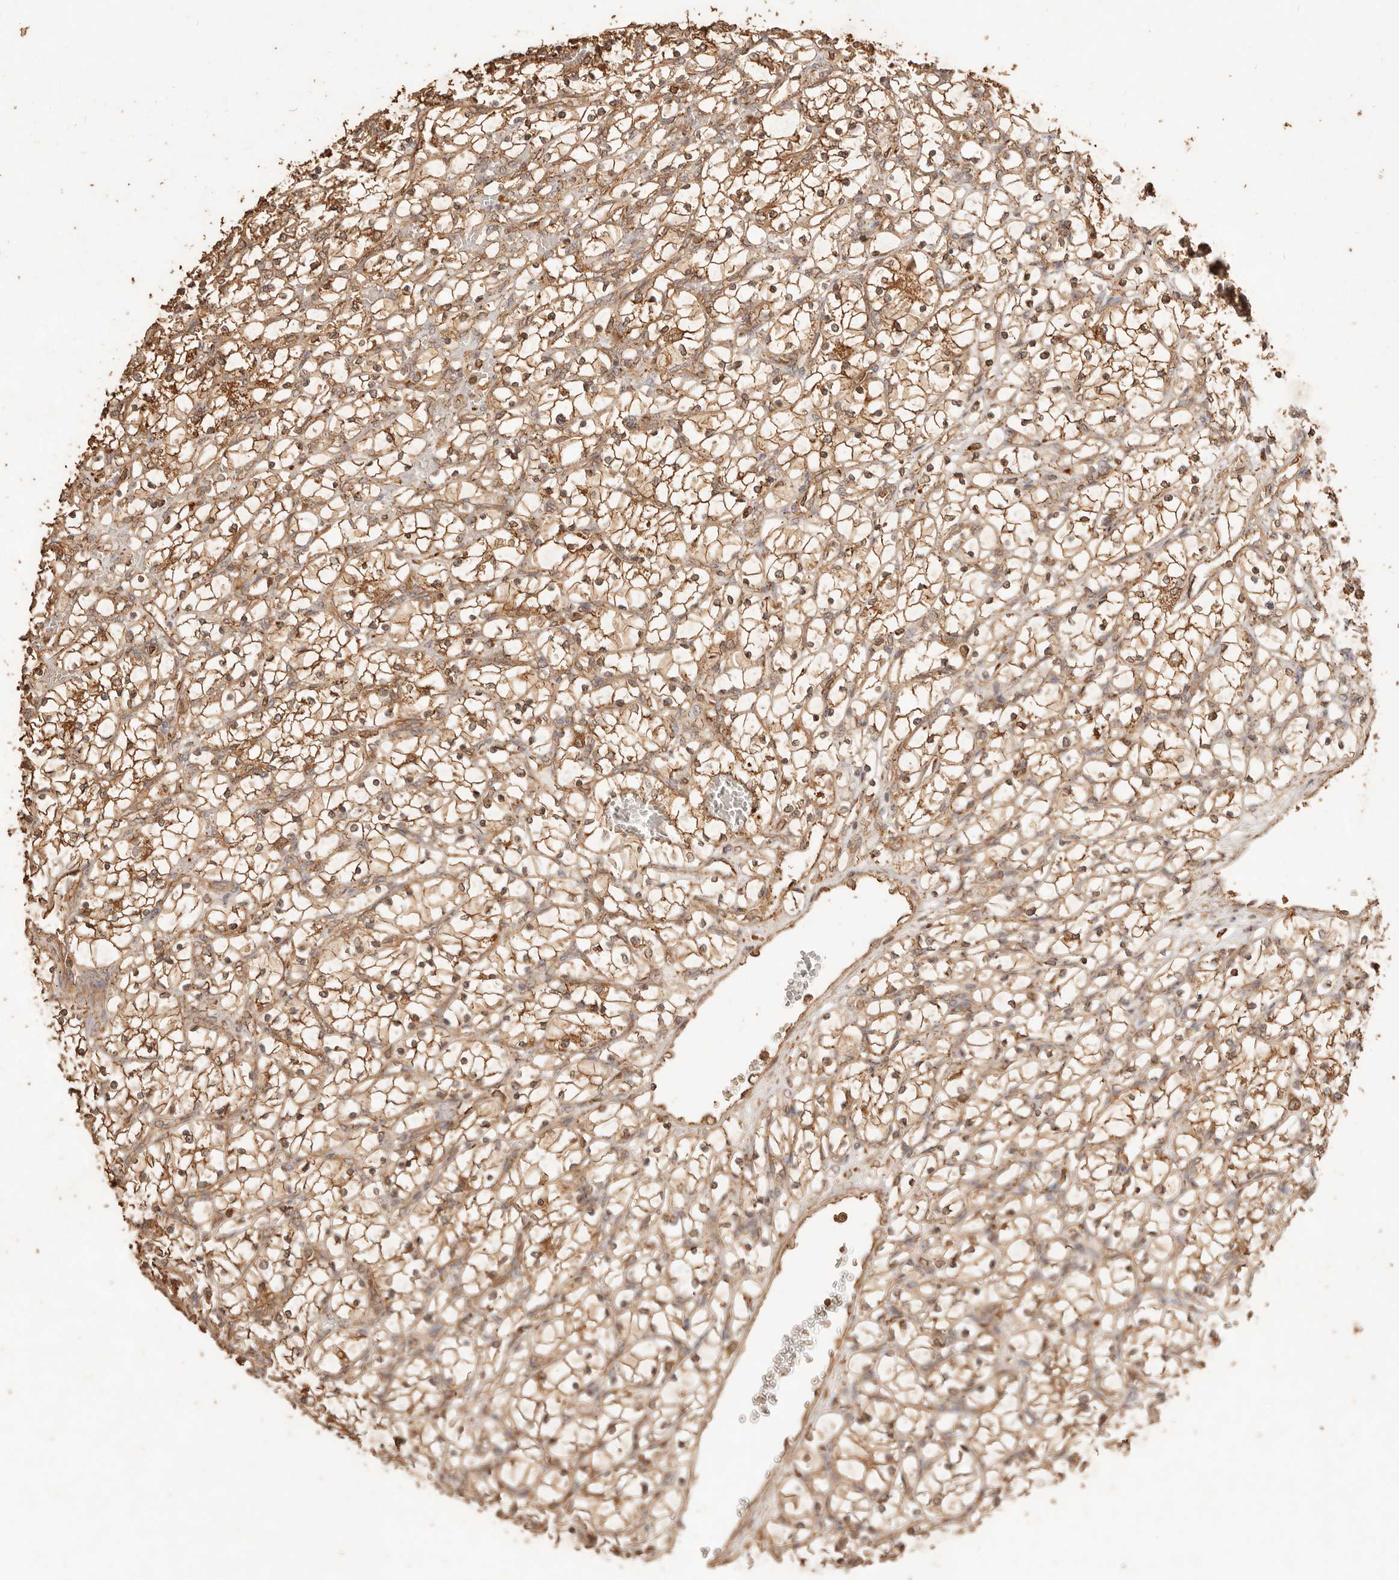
{"staining": {"intensity": "moderate", "quantity": ">75%", "location": "cytoplasmic/membranous"}, "tissue": "renal cancer", "cell_type": "Tumor cells", "image_type": "cancer", "snomed": [{"axis": "morphology", "description": "Adenocarcinoma, NOS"}, {"axis": "topography", "description": "Kidney"}], "caption": "DAB (3,3'-diaminobenzidine) immunohistochemical staining of renal adenocarcinoma reveals moderate cytoplasmic/membranous protein positivity in about >75% of tumor cells.", "gene": "FAM180B", "patient": {"sex": "female", "age": 69}}